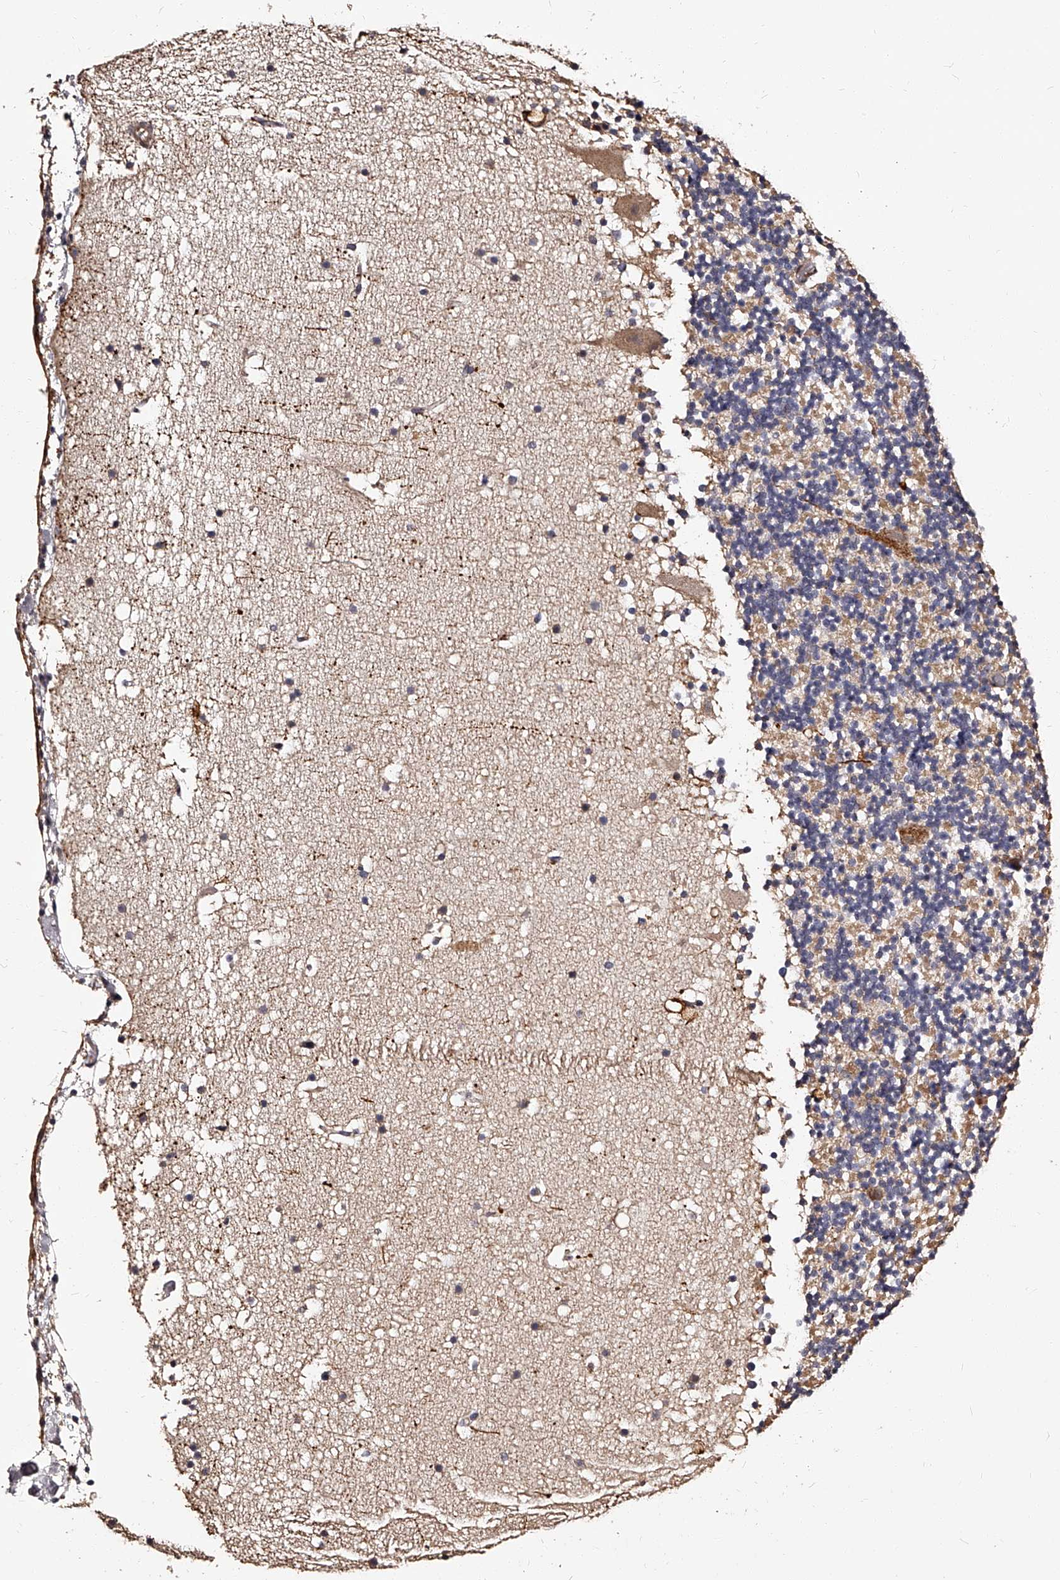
{"staining": {"intensity": "negative", "quantity": "none", "location": "none"}, "tissue": "cerebellum", "cell_type": "Cells in granular layer", "image_type": "normal", "snomed": [{"axis": "morphology", "description": "Normal tissue, NOS"}, {"axis": "topography", "description": "Cerebellum"}], "caption": "DAB (3,3'-diaminobenzidine) immunohistochemical staining of normal human cerebellum exhibits no significant staining in cells in granular layer. (DAB immunohistochemistry (IHC) visualized using brightfield microscopy, high magnification).", "gene": "RSC1A1", "patient": {"sex": "male", "age": 57}}